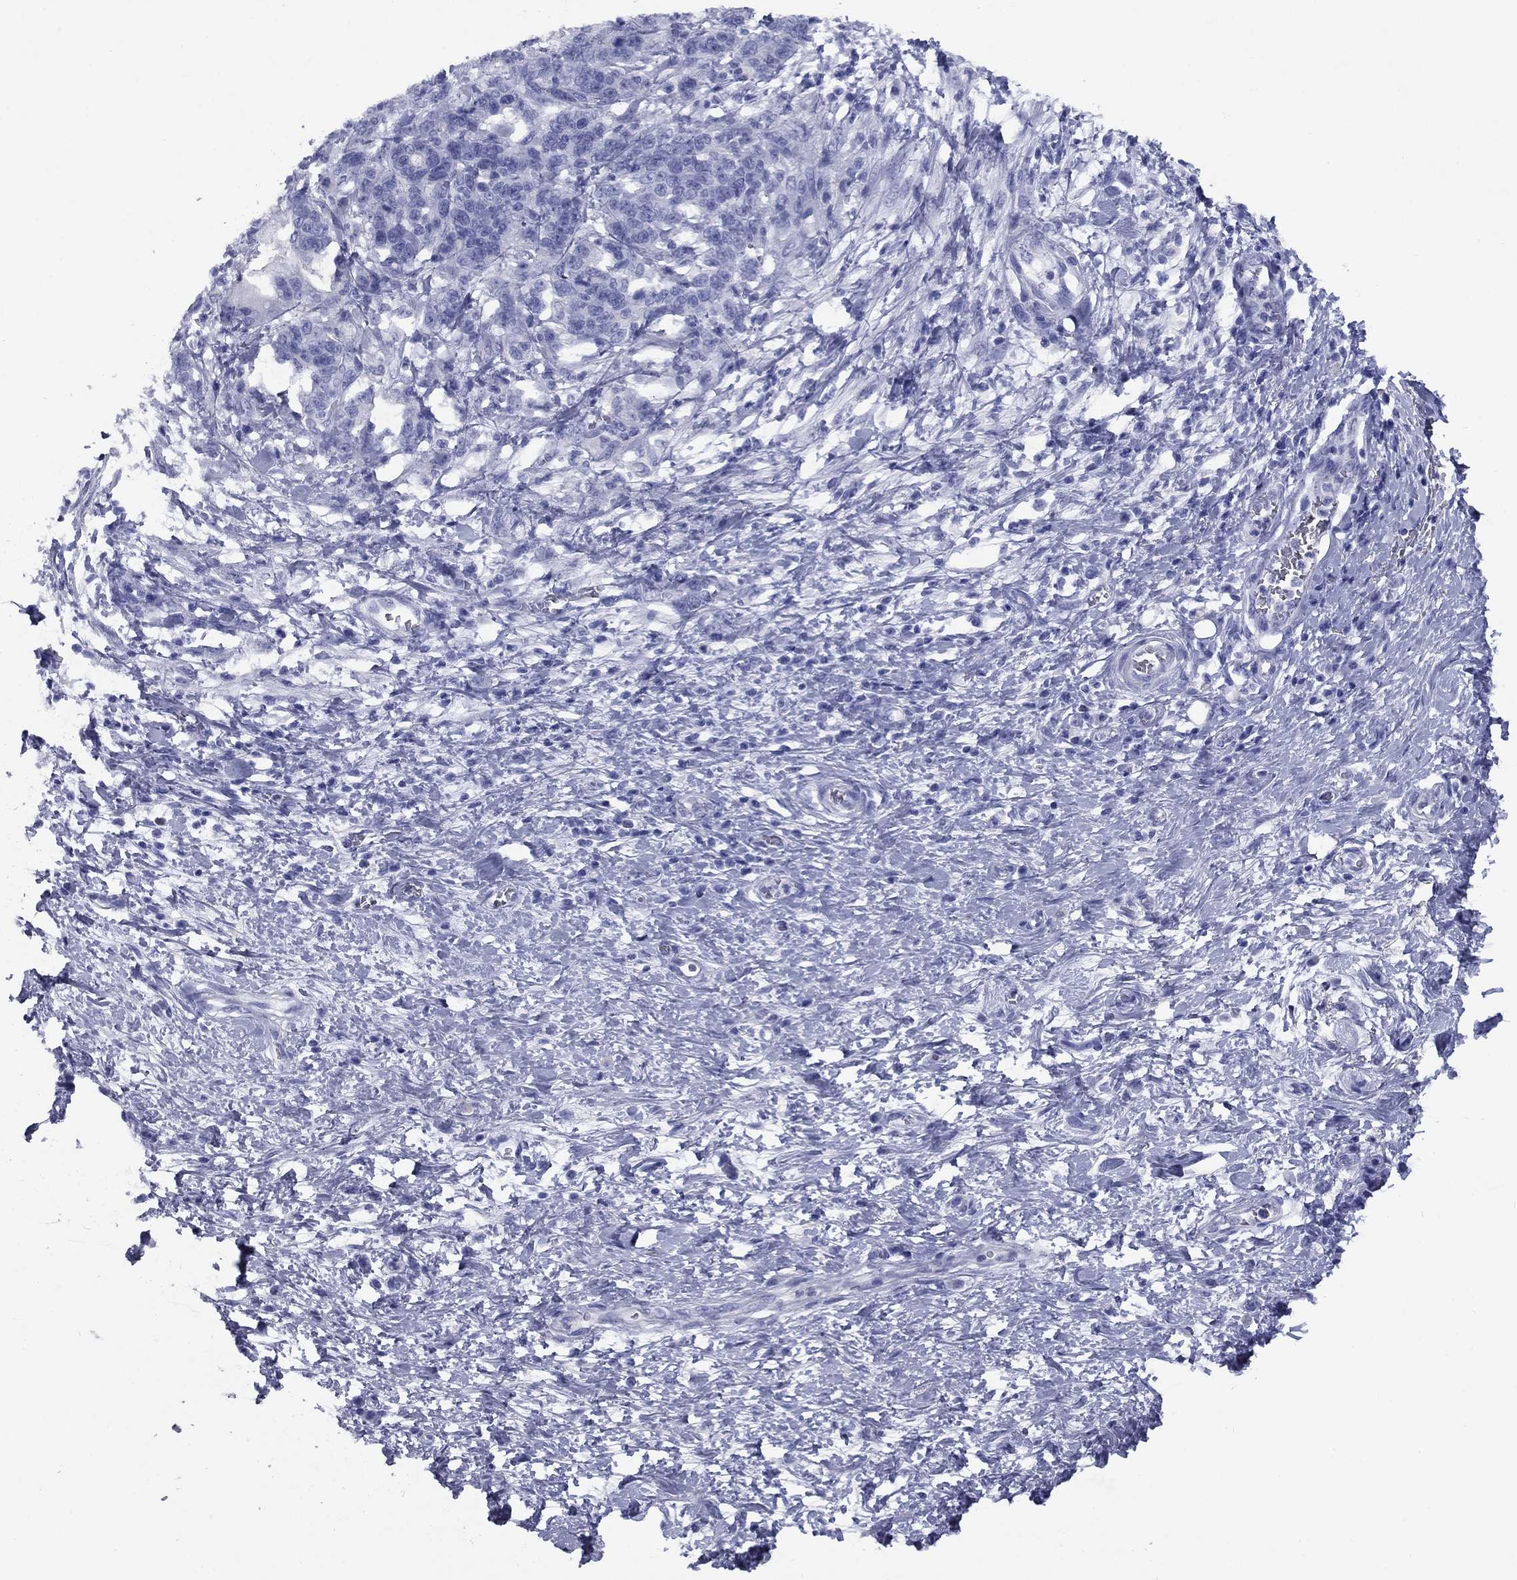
{"staining": {"intensity": "negative", "quantity": "none", "location": "none"}, "tissue": "stomach cancer", "cell_type": "Tumor cells", "image_type": "cancer", "snomed": [{"axis": "morphology", "description": "Normal tissue, NOS"}, {"axis": "morphology", "description": "Adenocarcinoma, NOS"}, {"axis": "topography", "description": "Stomach"}], "caption": "DAB immunohistochemical staining of human adenocarcinoma (stomach) demonstrates no significant staining in tumor cells. (DAB immunohistochemistry (IHC), high magnification).", "gene": "NPPA", "patient": {"sex": "female", "age": 64}}